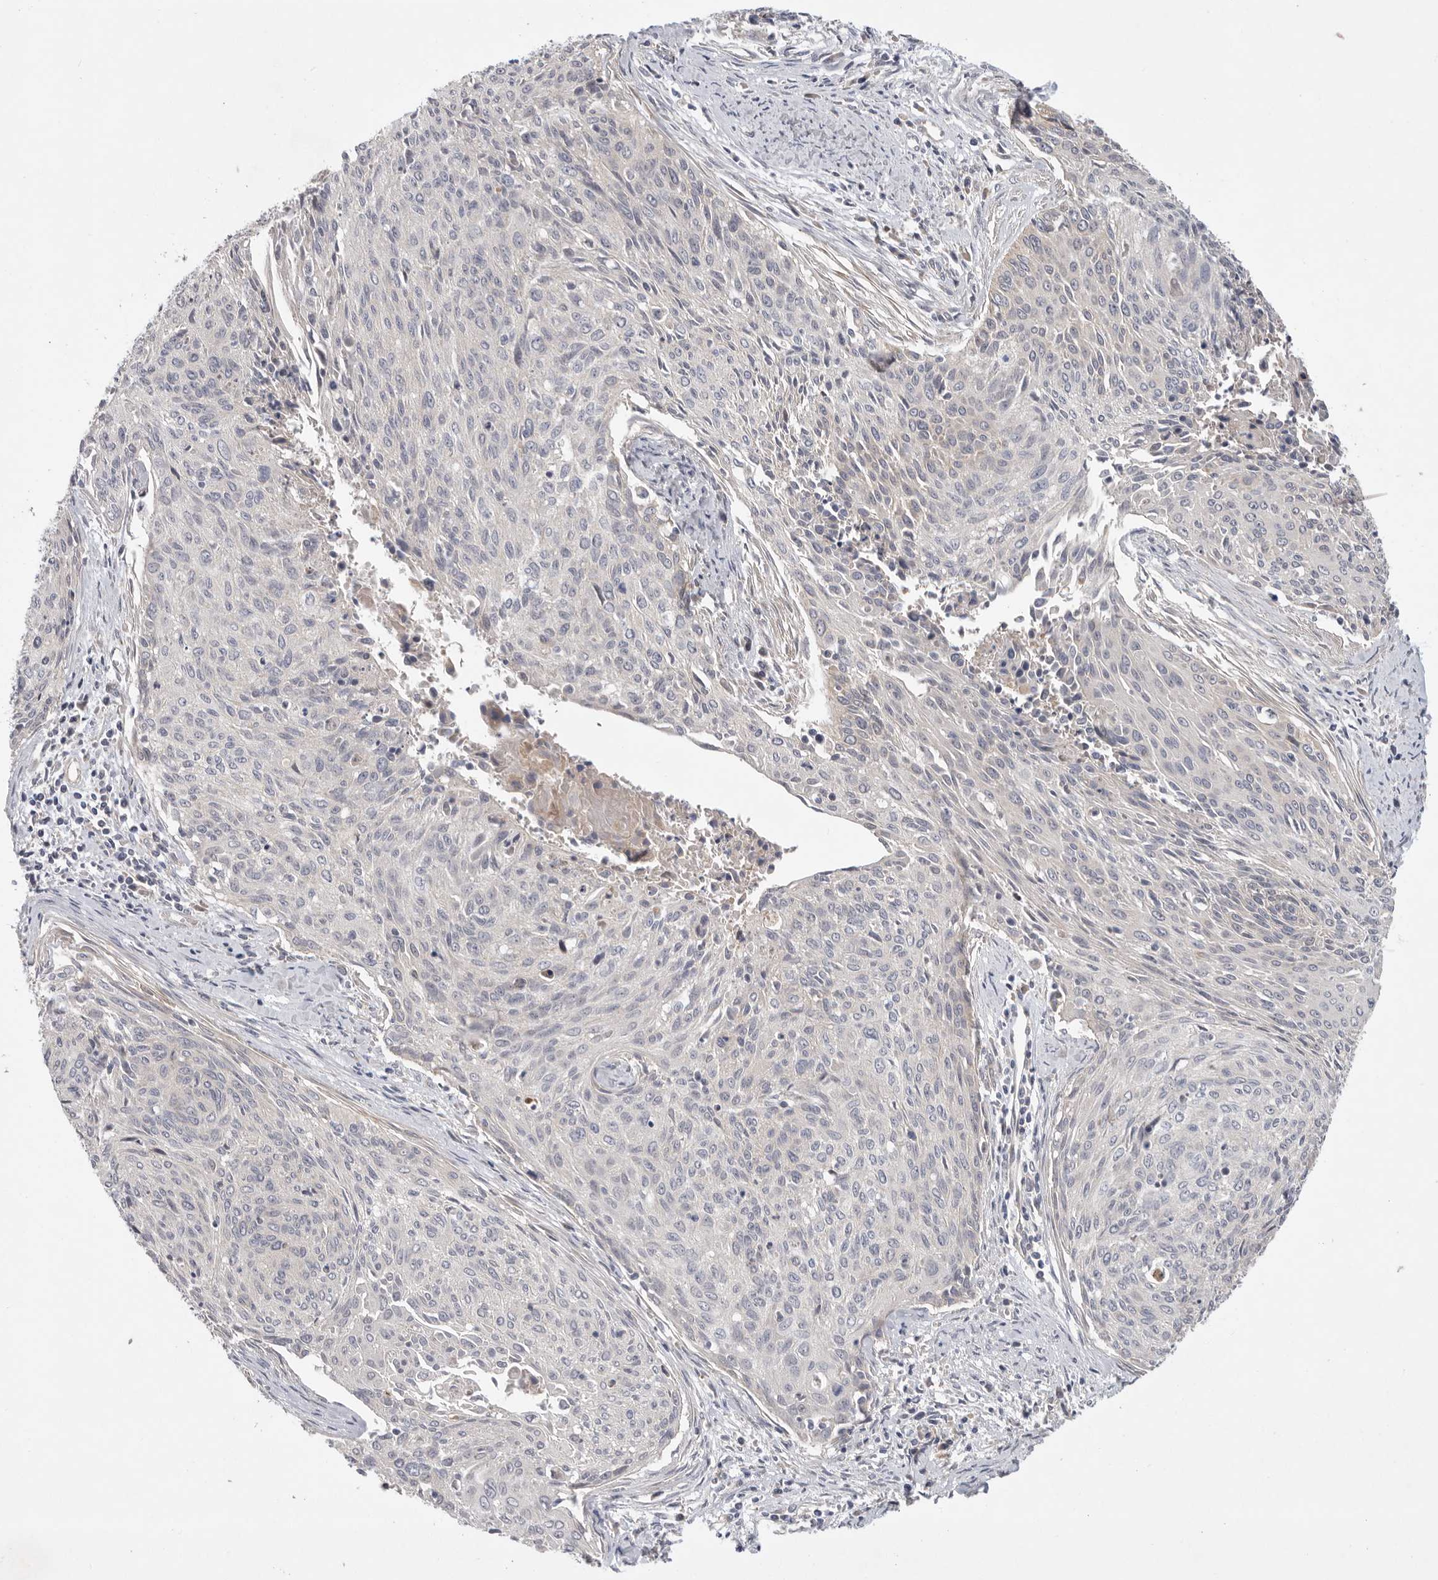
{"staining": {"intensity": "negative", "quantity": "none", "location": "none"}, "tissue": "cervical cancer", "cell_type": "Tumor cells", "image_type": "cancer", "snomed": [{"axis": "morphology", "description": "Squamous cell carcinoma, NOS"}, {"axis": "topography", "description": "Cervix"}], "caption": "This image is of squamous cell carcinoma (cervical) stained with IHC to label a protein in brown with the nuclei are counter-stained blue. There is no positivity in tumor cells.", "gene": "MTFR1L", "patient": {"sex": "female", "age": 55}}